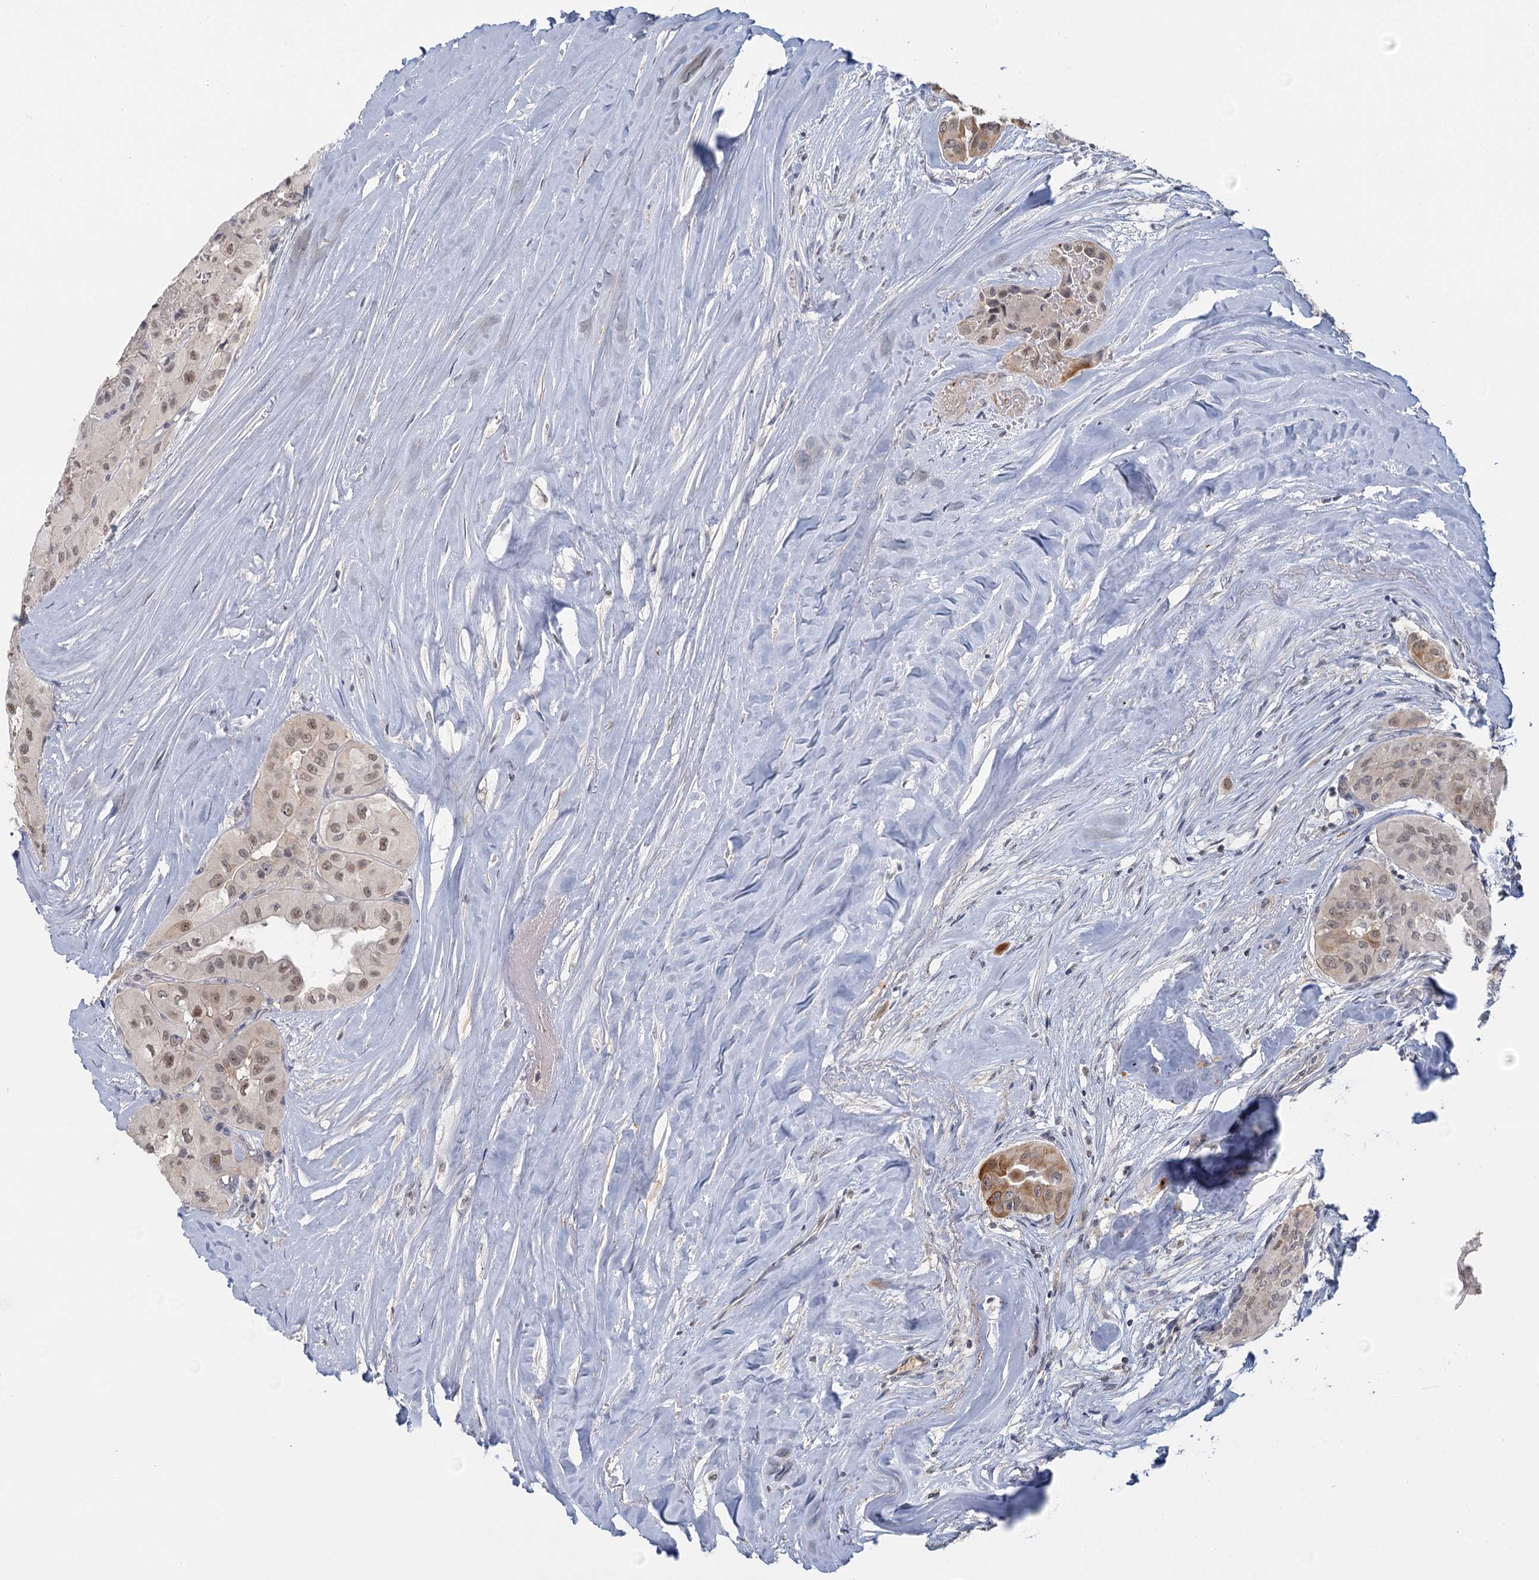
{"staining": {"intensity": "moderate", "quantity": ">75%", "location": "cytoplasmic/membranous,nuclear"}, "tissue": "thyroid cancer", "cell_type": "Tumor cells", "image_type": "cancer", "snomed": [{"axis": "morphology", "description": "Papillary adenocarcinoma, NOS"}, {"axis": "topography", "description": "Thyroid gland"}], "caption": "Moderate cytoplasmic/membranous and nuclear protein staining is identified in about >75% of tumor cells in thyroid papillary adenocarcinoma.", "gene": "GPATCH11", "patient": {"sex": "female", "age": 59}}